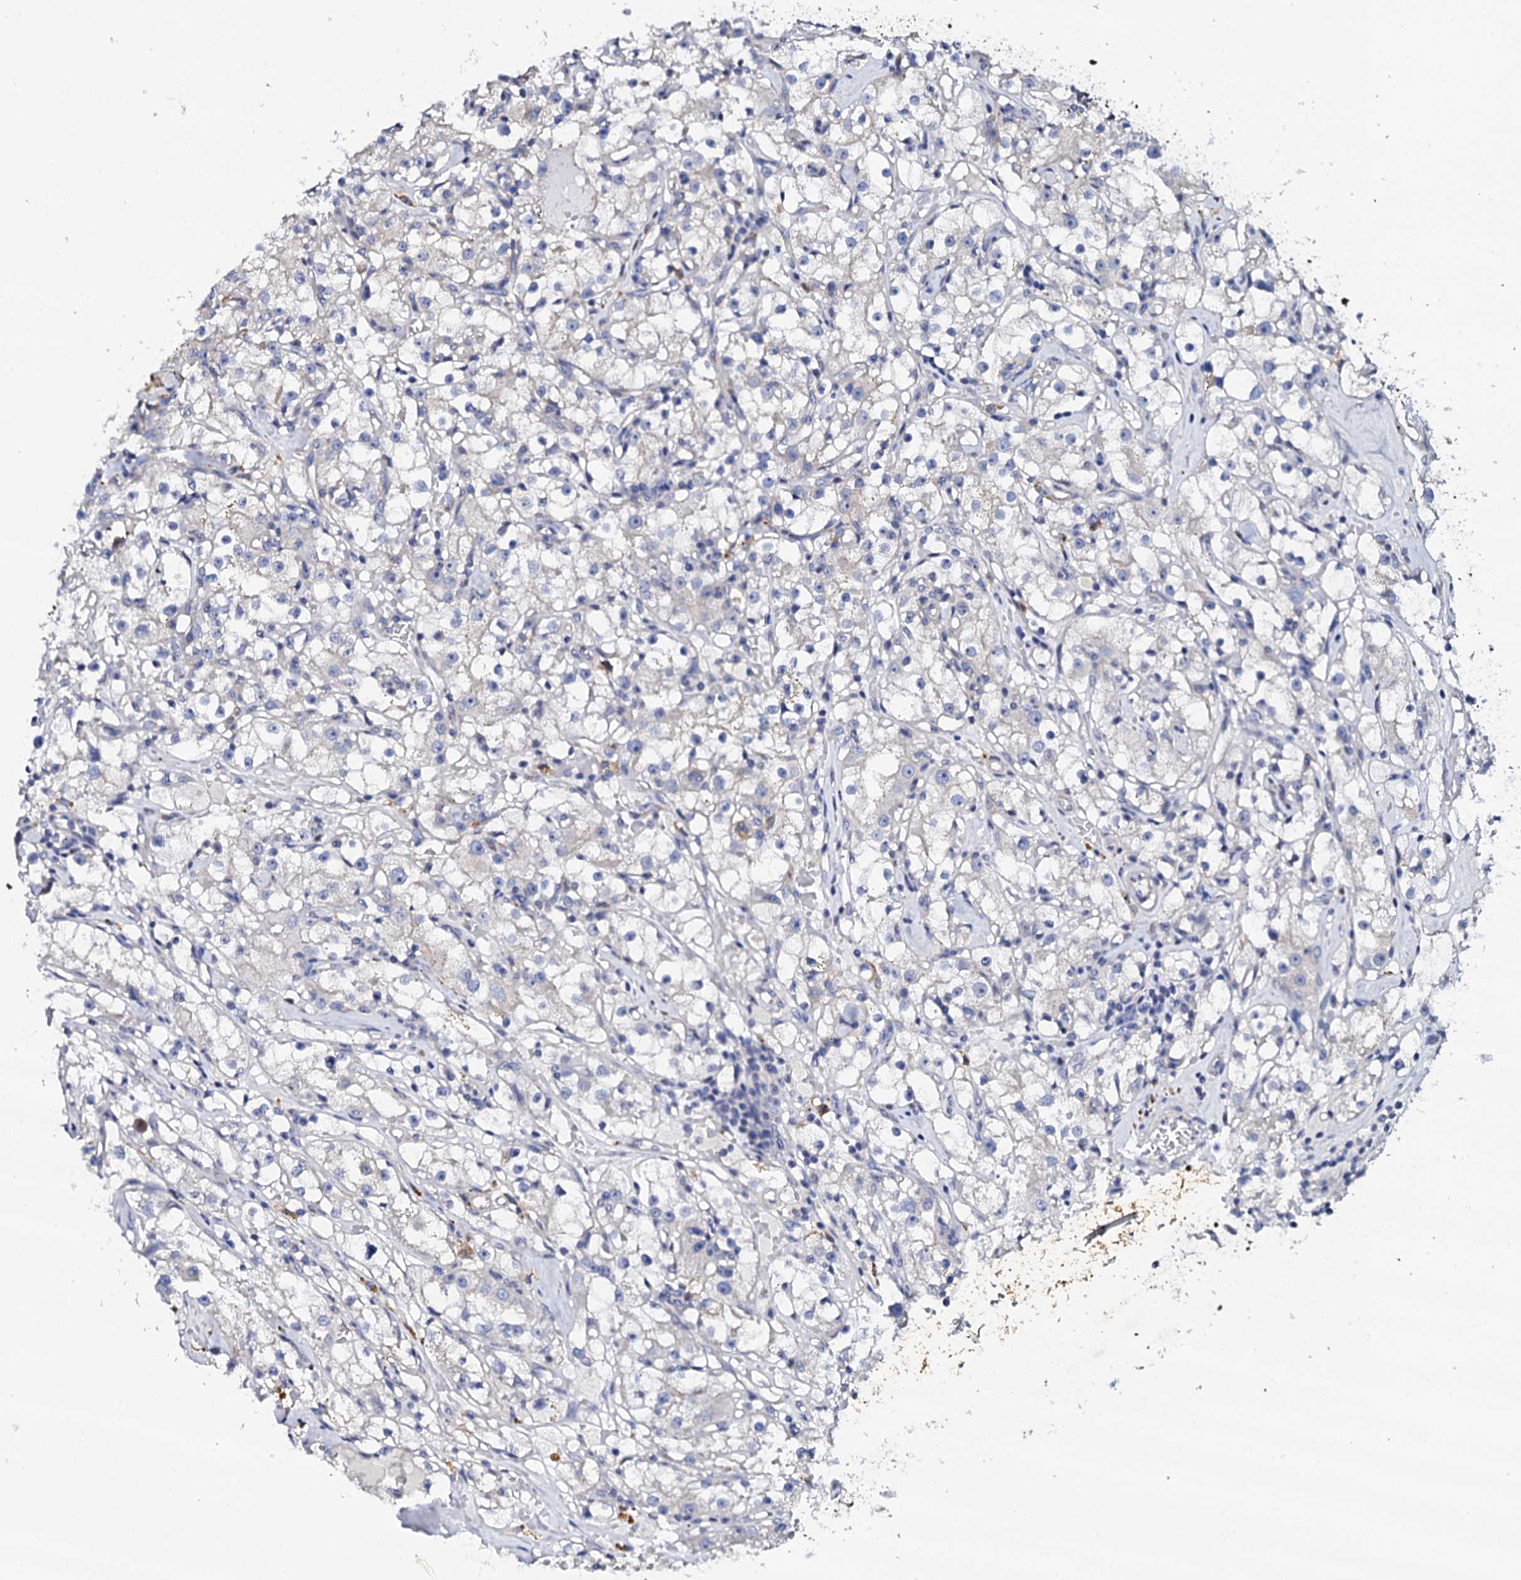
{"staining": {"intensity": "negative", "quantity": "none", "location": "none"}, "tissue": "renal cancer", "cell_type": "Tumor cells", "image_type": "cancer", "snomed": [{"axis": "morphology", "description": "Adenocarcinoma, NOS"}, {"axis": "topography", "description": "Kidney"}], "caption": "DAB immunohistochemical staining of renal cancer exhibits no significant positivity in tumor cells.", "gene": "NAA16", "patient": {"sex": "male", "age": 56}}